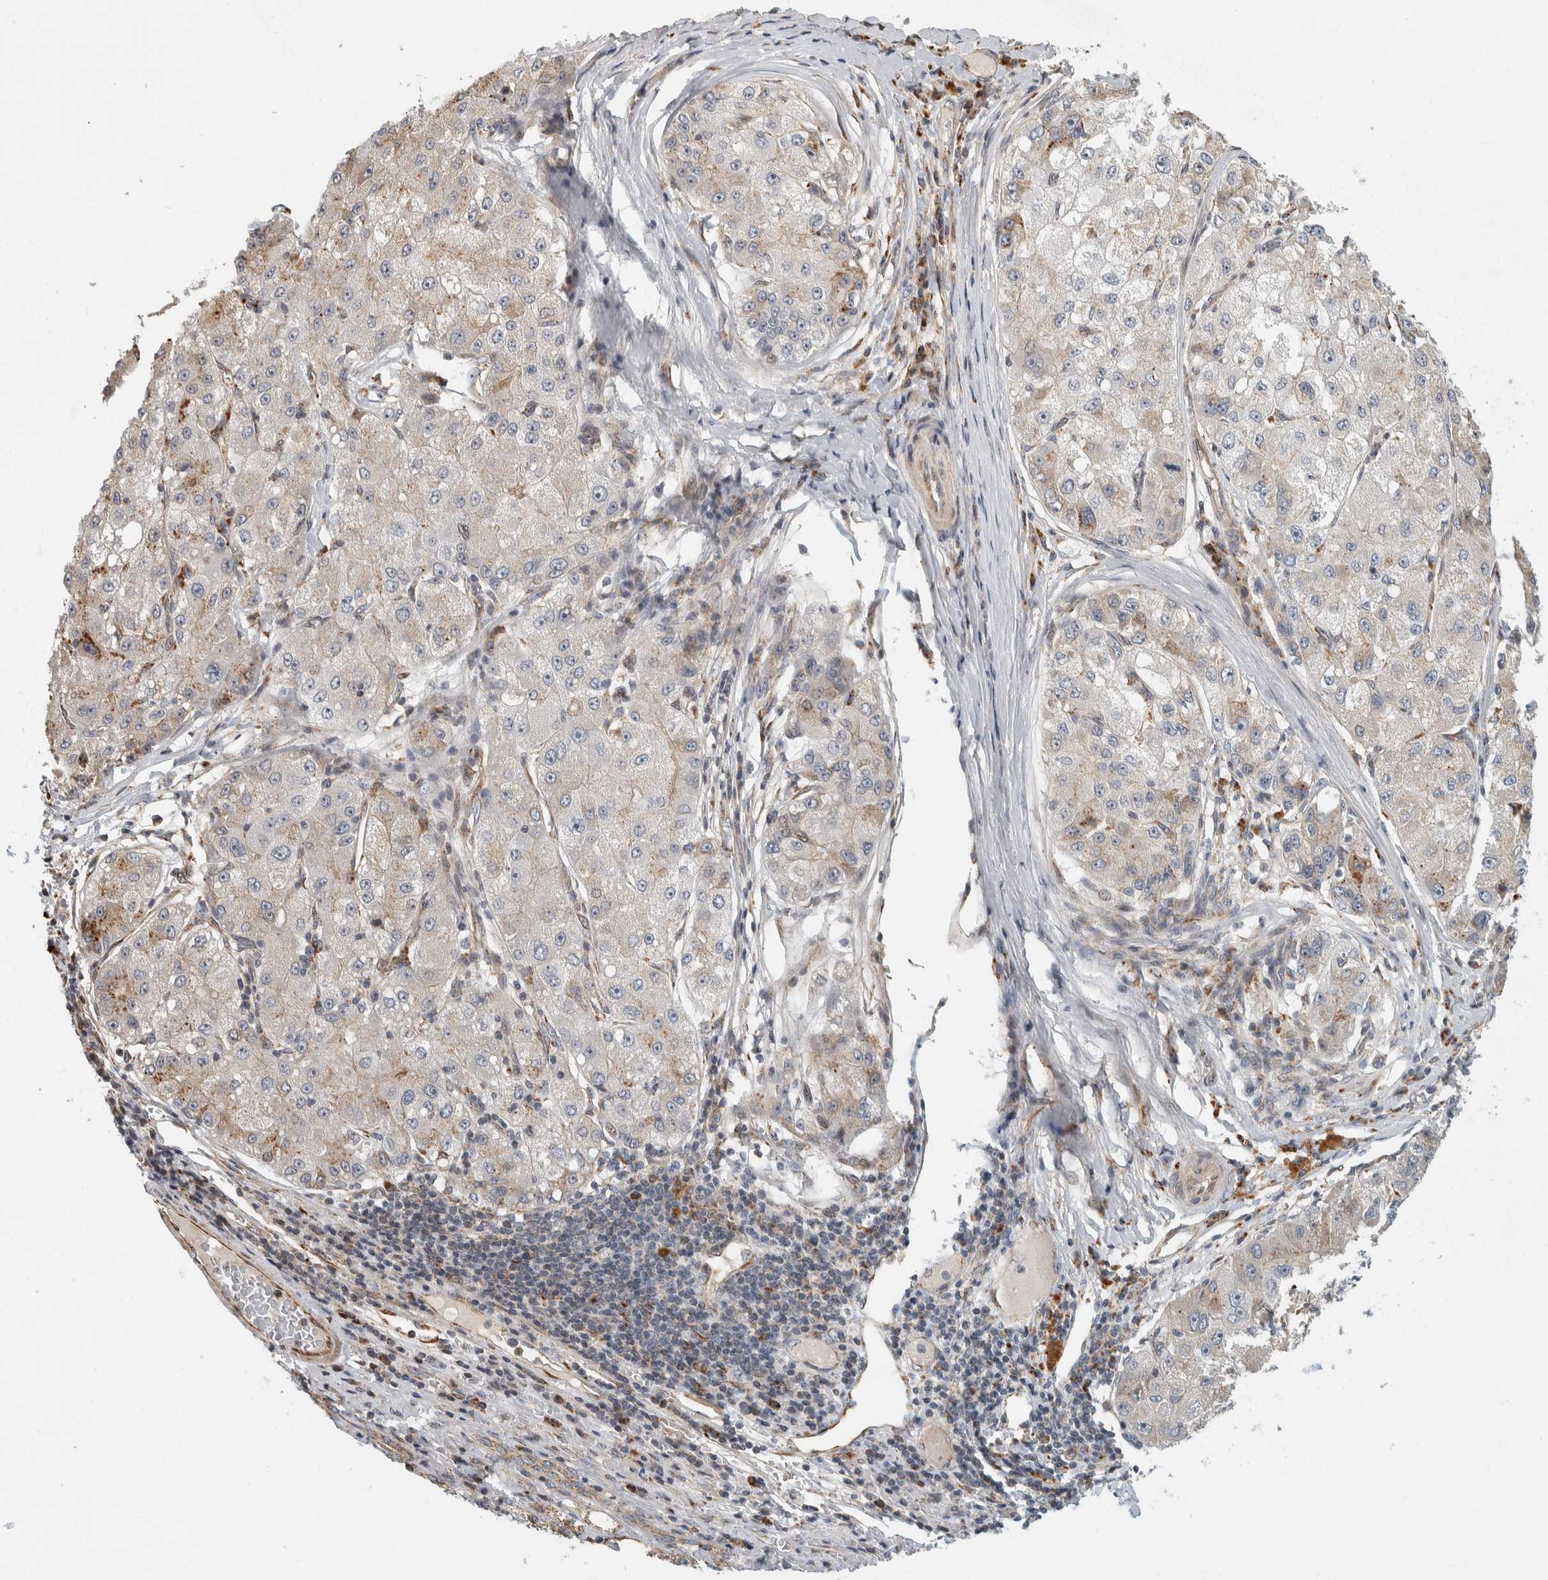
{"staining": {"intensity": "strong", "quantity": "<25%", "location": "cytoplasmic/membranous"}, "tissue": "liver cancer", "cell_type": "Tumor cells", "image_type": "cancer", "snomed": [{"axis": "morphology", "description": "Carcinoma, Hepatocellular, NOS"}, {"axis": "topography", "description": "Liver"}], "caption": "IHC image of neoplastic tissue: human liver cancer stained using IHC exhibits medium levels of strong protein expression localized specifically in the cytoplasmic/membranous of tumor cells, appearing as a cytoplasmic/membranous brown color.", "gene": "AFP", "patient": {"sex": "male", "age": 80}}